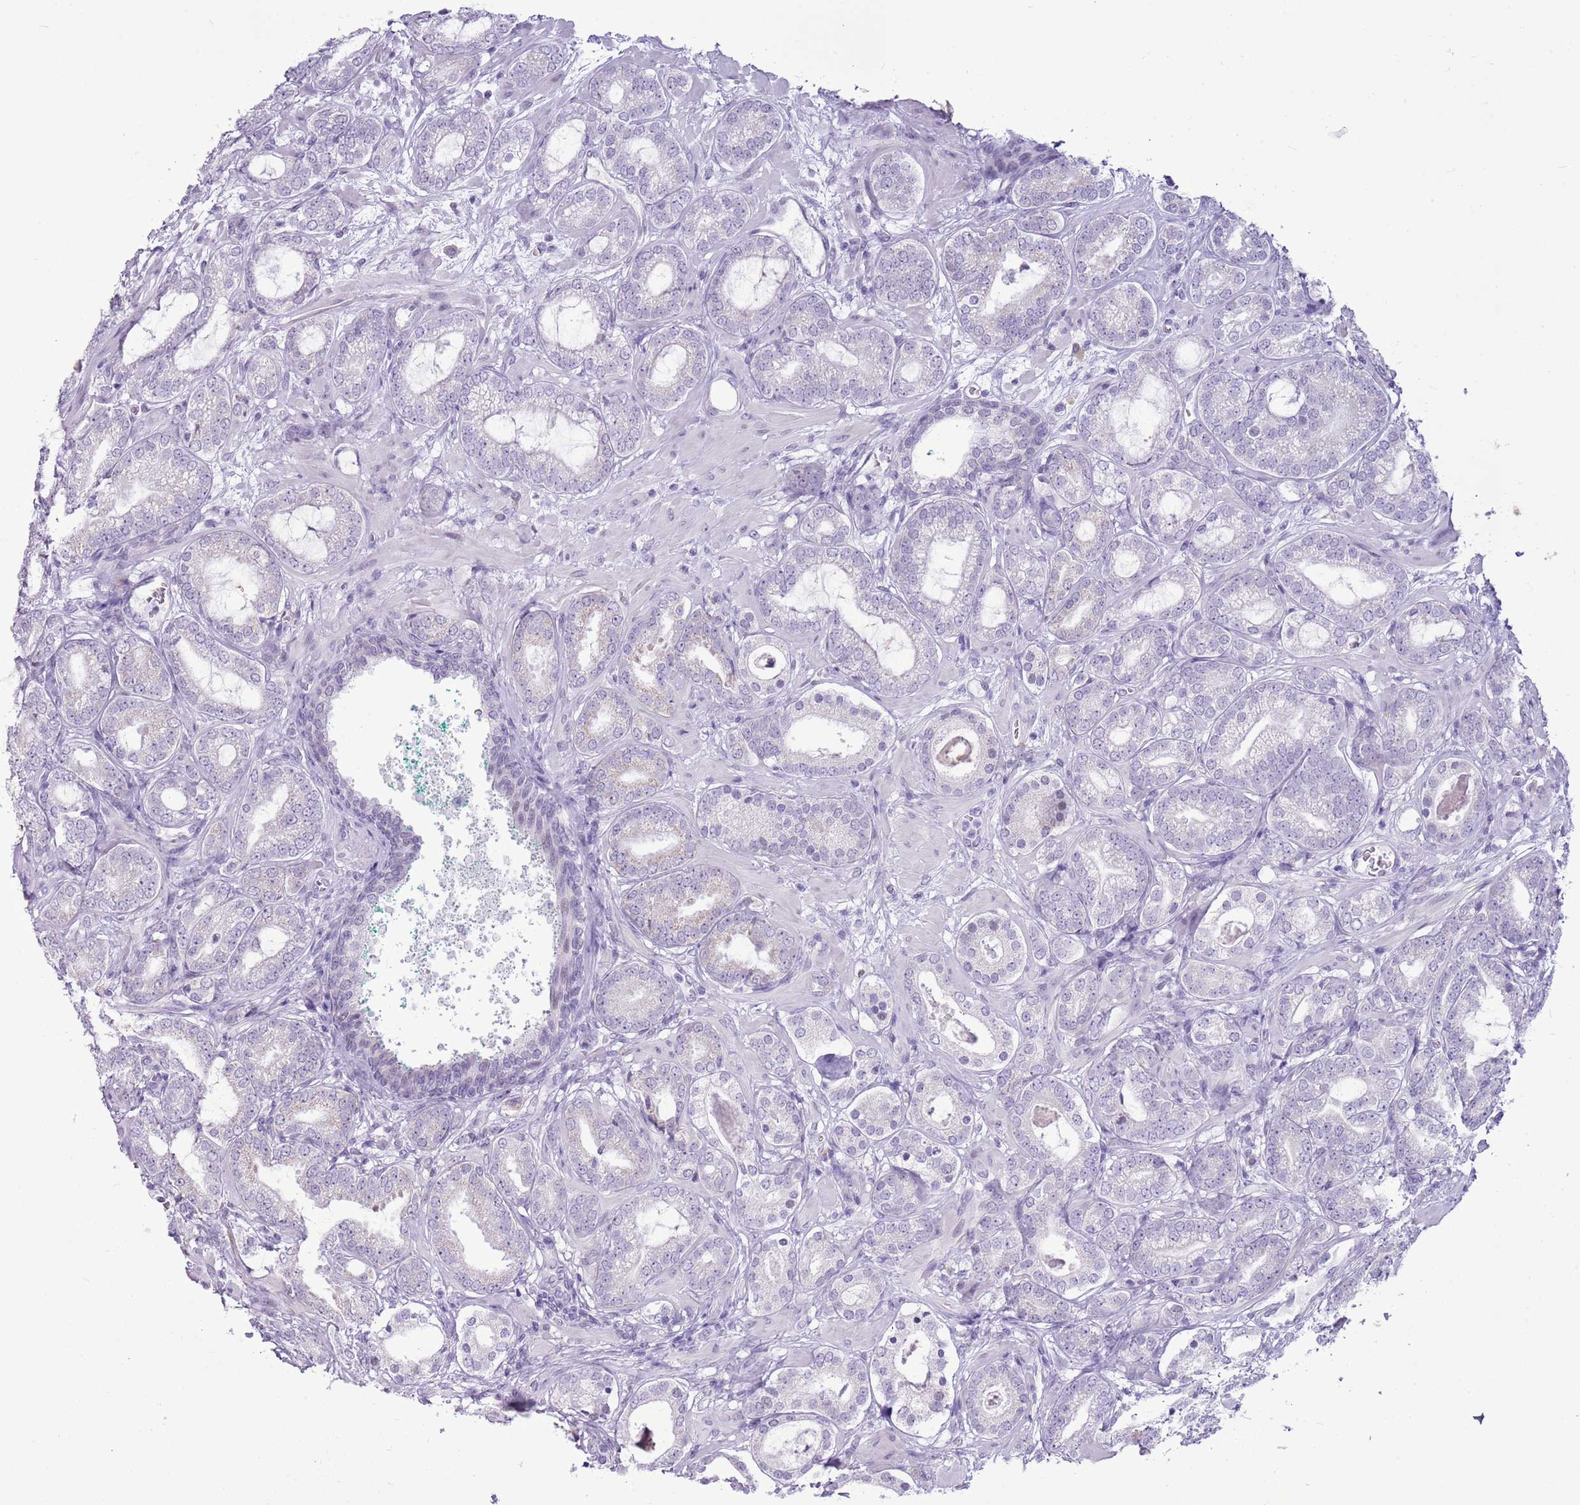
{"staining": {"intensity": "negative", "quantity": "none", "location": "none"}, "tissue": "prostate cancer", "cell_type": "Tumor cells", "image_type": "cancer", "snomed": [{"axis": "morphology", "description": "Adenocarcinoma, High grade"}, {"axis": "topography", "description": "Prostate"}], "caption": "The photomicrograph displays no staining of tumor cells in prostate adenocarcinoma (high-grade).", "gene": "RPL3L", "patient": {"sex": "male", "age": 60}}